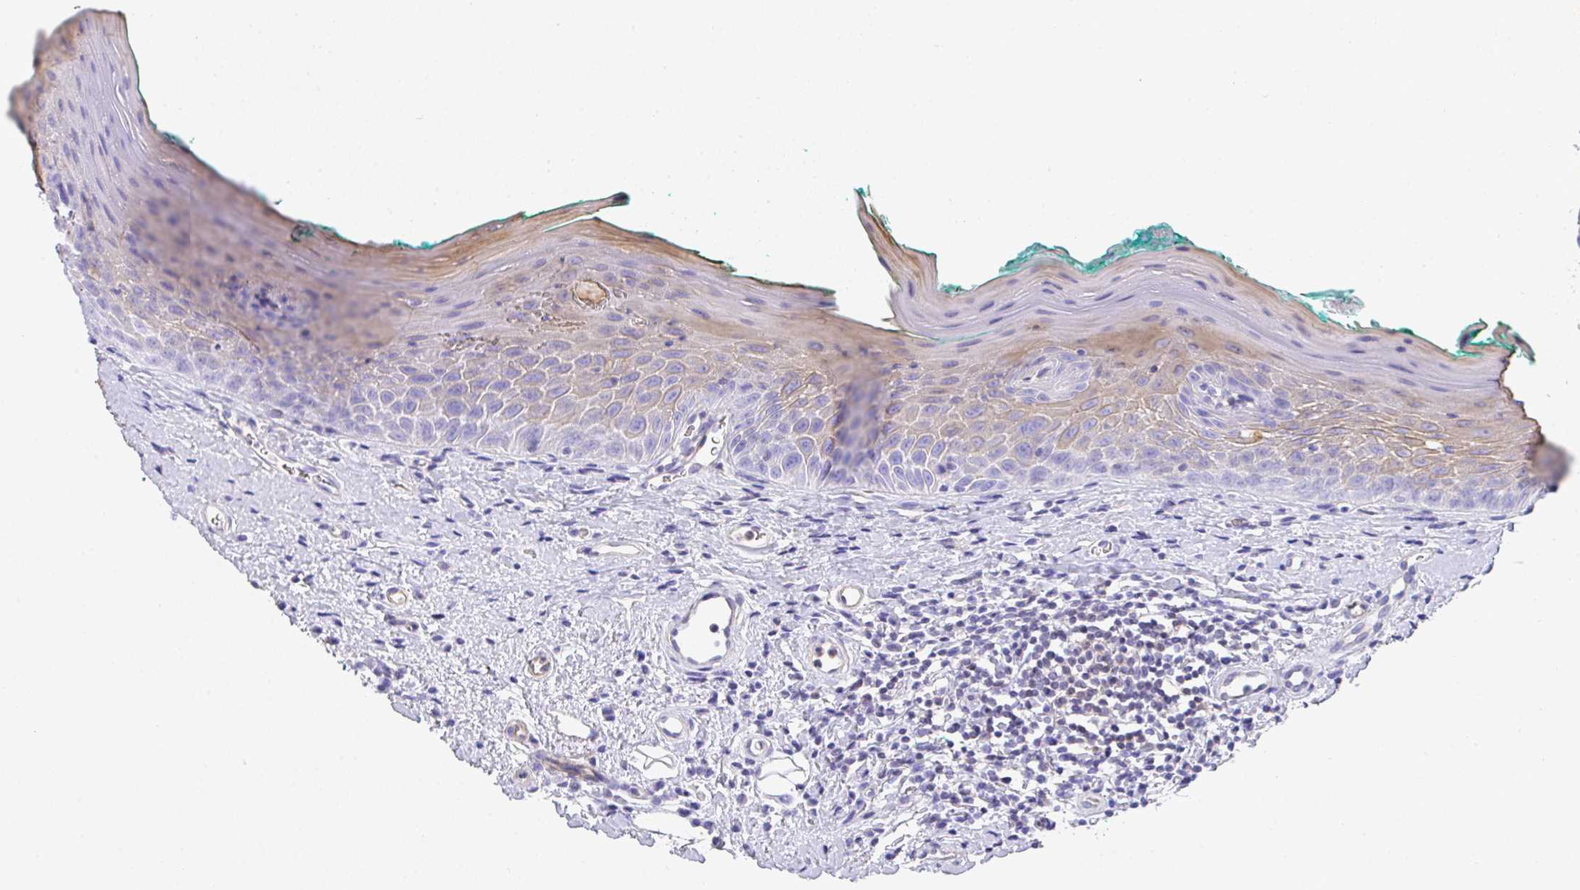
{"staining": {"intensity": "moderate", "quantity": "<25%", "location": "cytoplasmic/membranous"}, "tissue": "oral mucosa", "cell_type": "Squamous epithelial cells", "image_type": "normal", "snomed": [{"axis": "morphology", "description": "Normal tissue, NOS"}, {"axis": "topography", "description": "Oral tissue"}, {"axis": "topography", "description": "Tounge, NOS"}], "caption": "The histopathology image demonstrates a brown stain indicating the presence of a protein in the cytoplasmic/membranous of squamous epithelial cells in oral mucosa.", "gene": "TNFAIP8", "patient": {"sex": "male", "age": 83}}